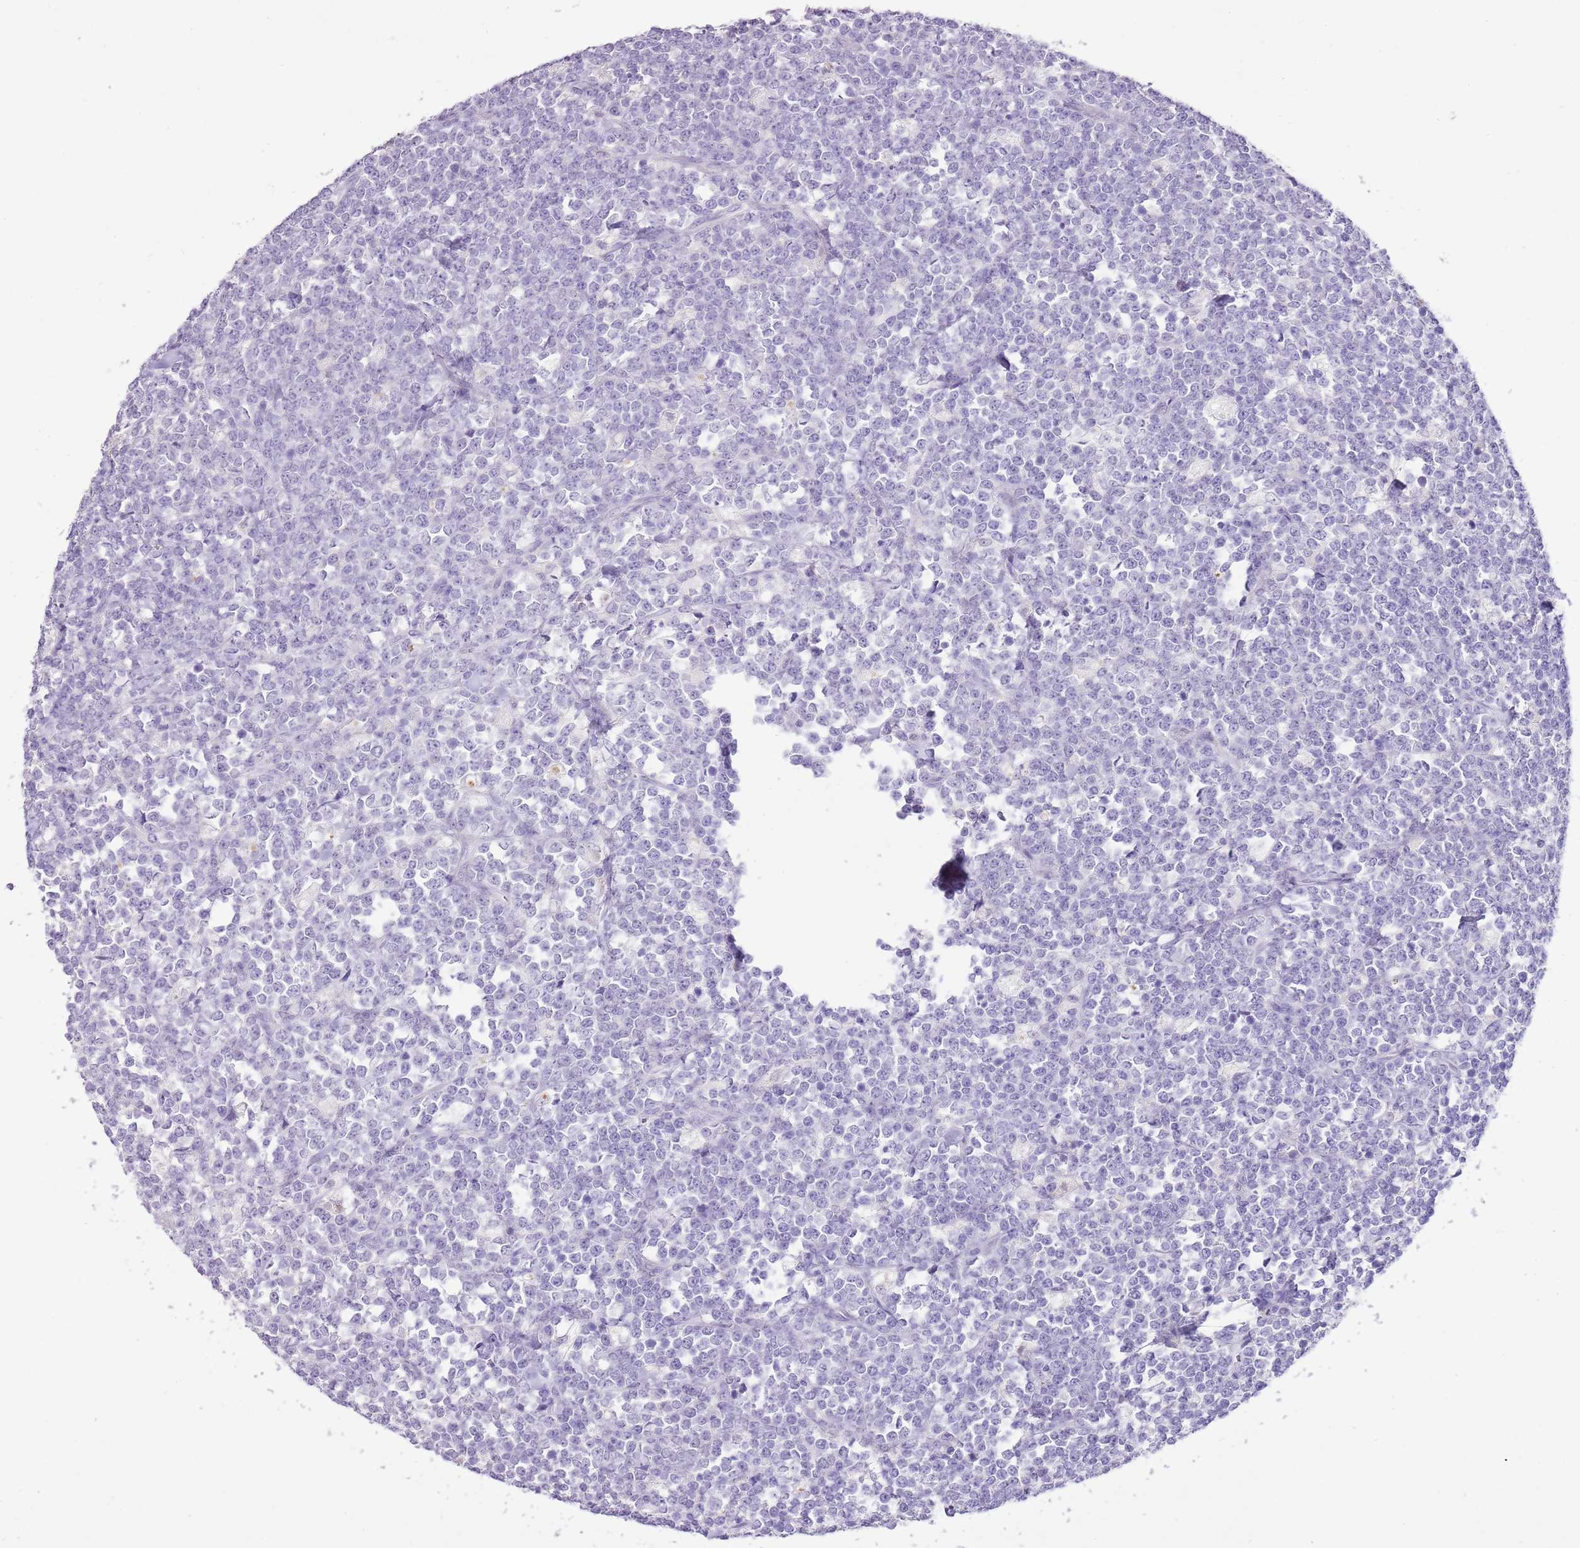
{"staining": {"intensity": "negative", "quantity": "none", "location": "none"}, "tissue": "lymphoma", "cell_type": "Tumor cells", "image_type": "cancer", "snomed": [{"axis": "morphology", "description": "Malignant lymphoma, non-Hodgkin's type, High grade"}, {"axis": "topography", "description": "Small intestine"}, {"axis": "topography", "description": "Colon"}], "caption": "There is no significant positivity in tumor cells of high-grade malignant lymphoma, non-Hodgkin's type. Brightfield microscopy of IHC stained with DAB (3,3'-diaminobenzidine) (brown) and hematoxylin (blue), captured at high magnification.", "gene": "XPO7", "patient": {"sex": "male", "age": 8}}